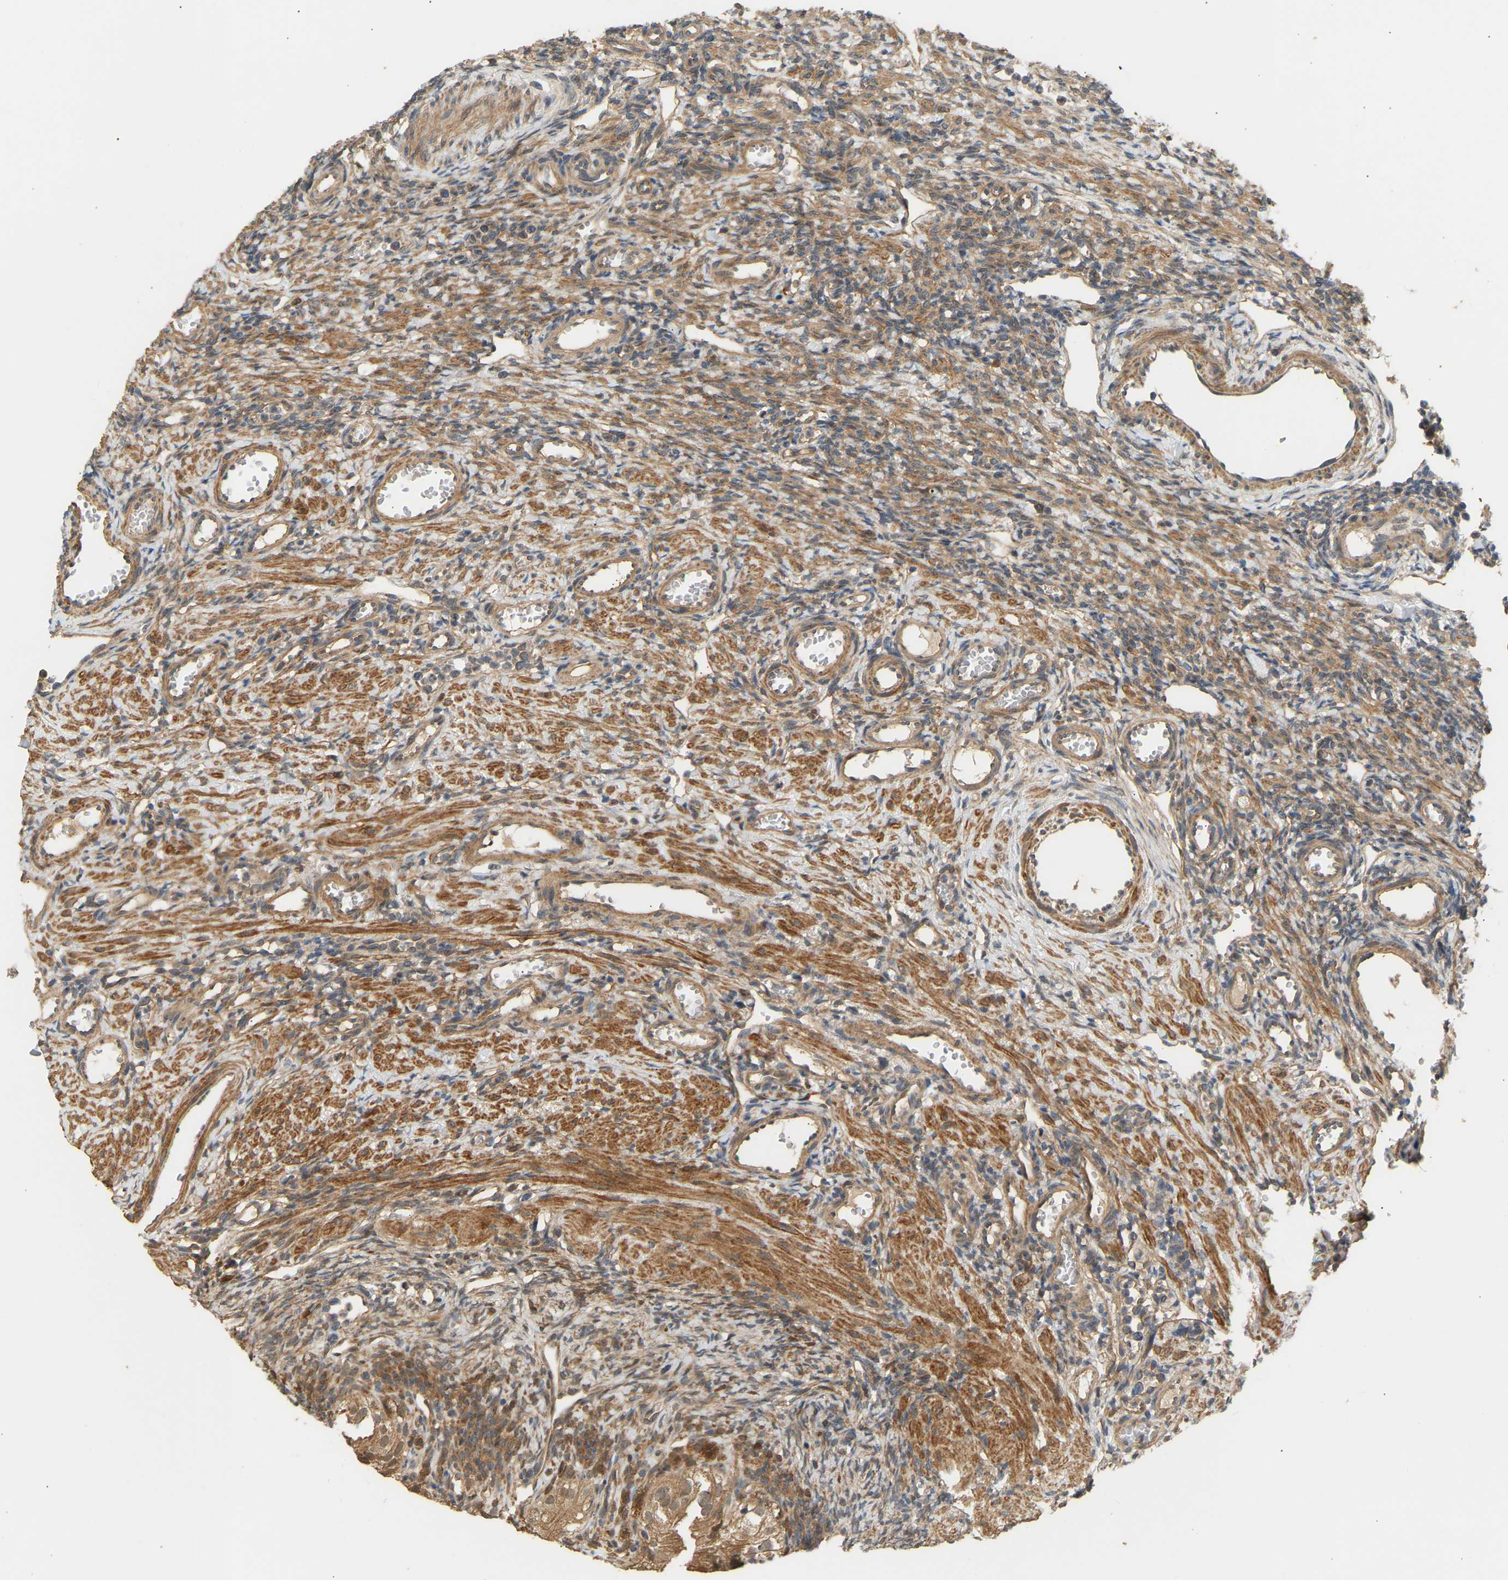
{"staining": {"intensity": "moderate", "quantity": ">75%", "location": "cytoplasmic/membranous"}, "tissue": "ovary", "cell_type": "Follicle cells", "image_type": "normal", "snomed": [{"axis": "morphology", "description": "Normal tissue, NOS"}, {"axis": "topography", "description": "Ovary"}], "caption": "Protein expression analysis of unremarkable ovary demonstrates moderate cytoplasmic/membranous expression in about >75% of follicle cells. The staining was performed using DAB (3,3'-diaminobenzidine) to visualize the protein expression in brown, while the nuclei were stained in blue with hematoxylin (Magnification: 20x).", "gene": "RGL1", "patient": {"sex": "female", "age": 33}}